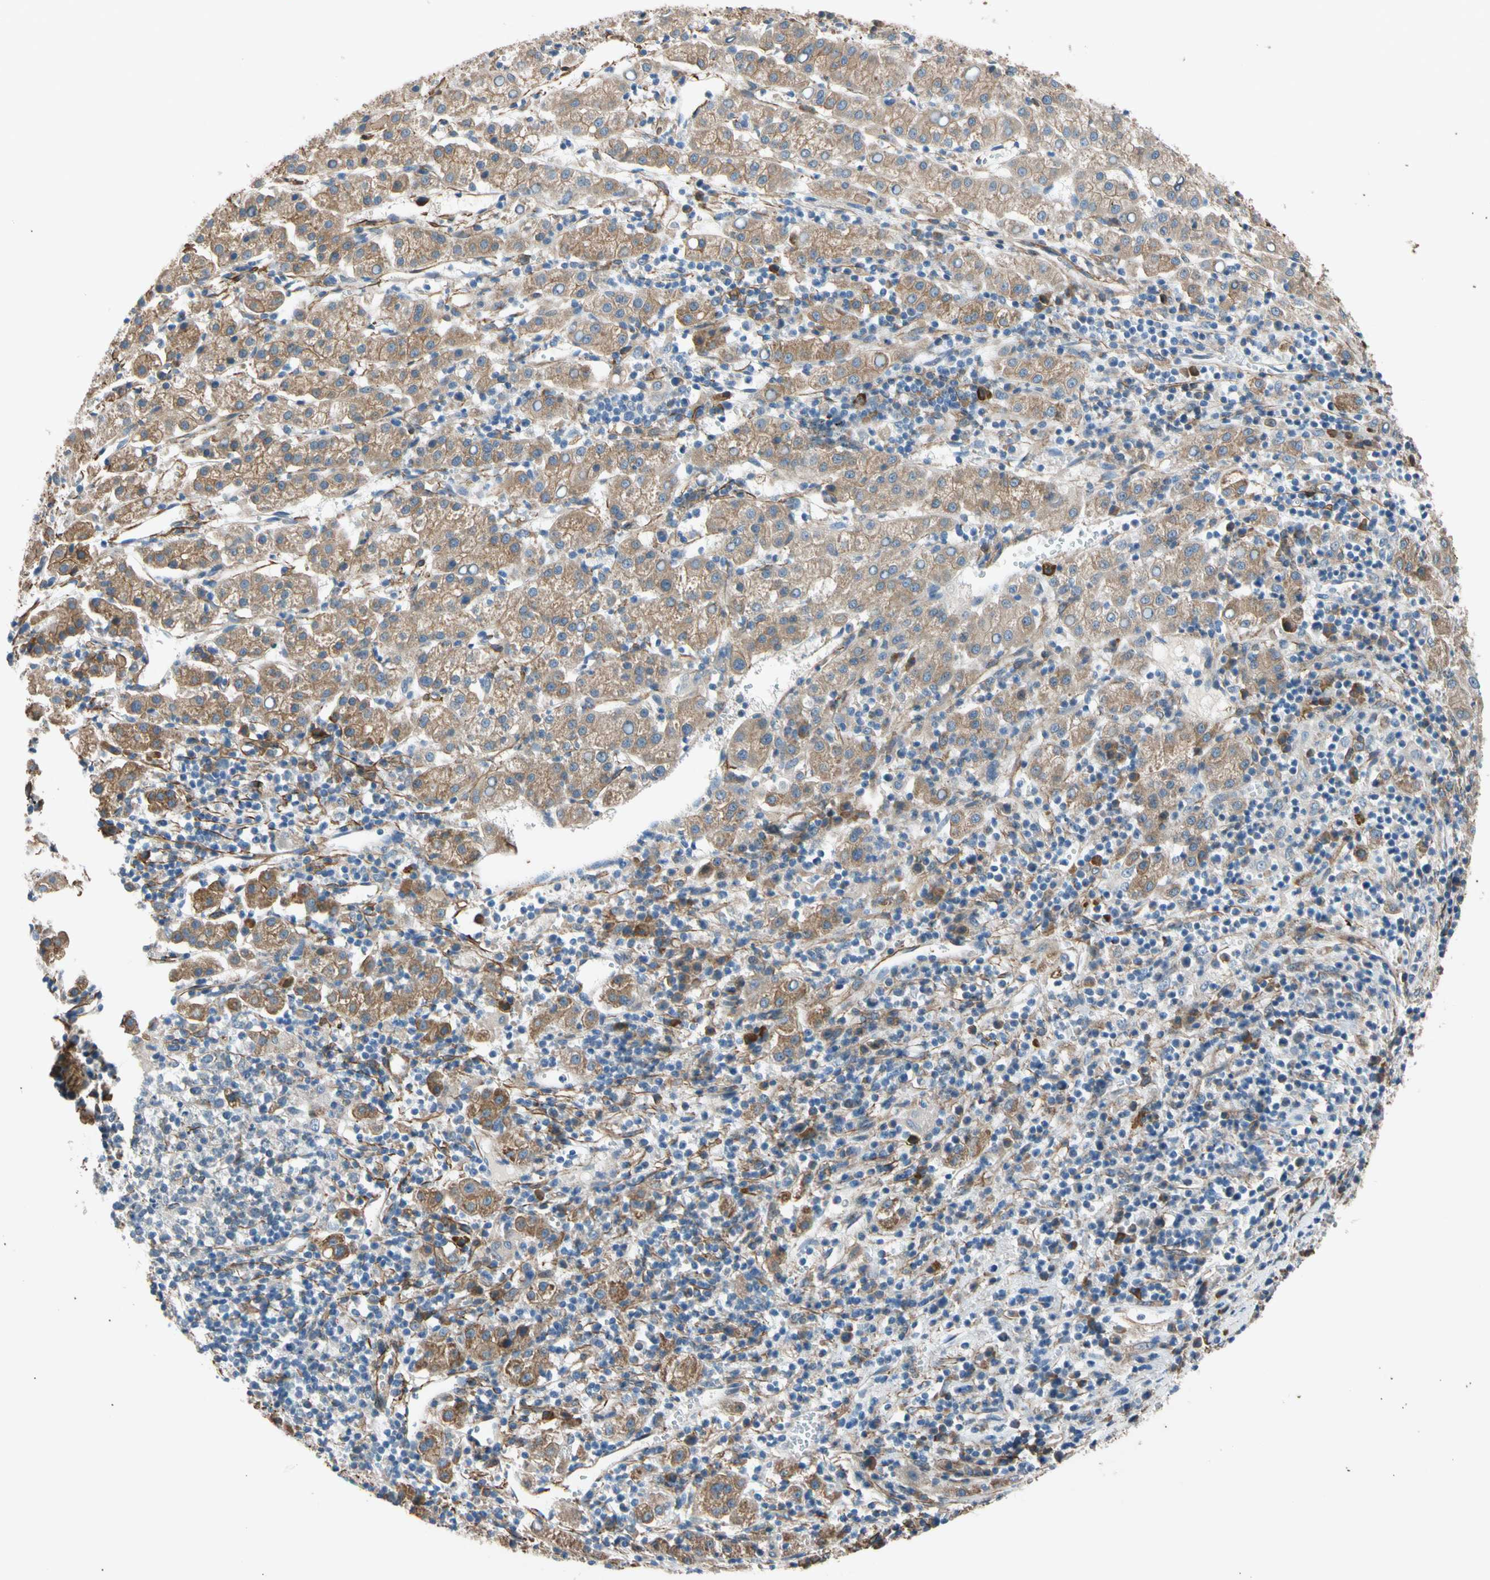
{"staining": {"intensity": "moderate", "quantity": ">75%", "location": "cytoplasmic/membranous"}, "tissue": "liver cancer", "cell_type": "Tumor cells", "image_type": "cancer", "snomed": [{"axis": "morphology", "description": "Carcinoma, Hepatocellular, NOS"}, {"axis": "topography", "description": "Liver"}], "caption": "Tumor cells demonstrate medium levels of moderate cytoplasmic/membranous staining in about >75% of cells in human liver cancer (hepatocellular carcinoma).", "gene": "LIMK2", "patient": {"sex": "female", "age": 58}}